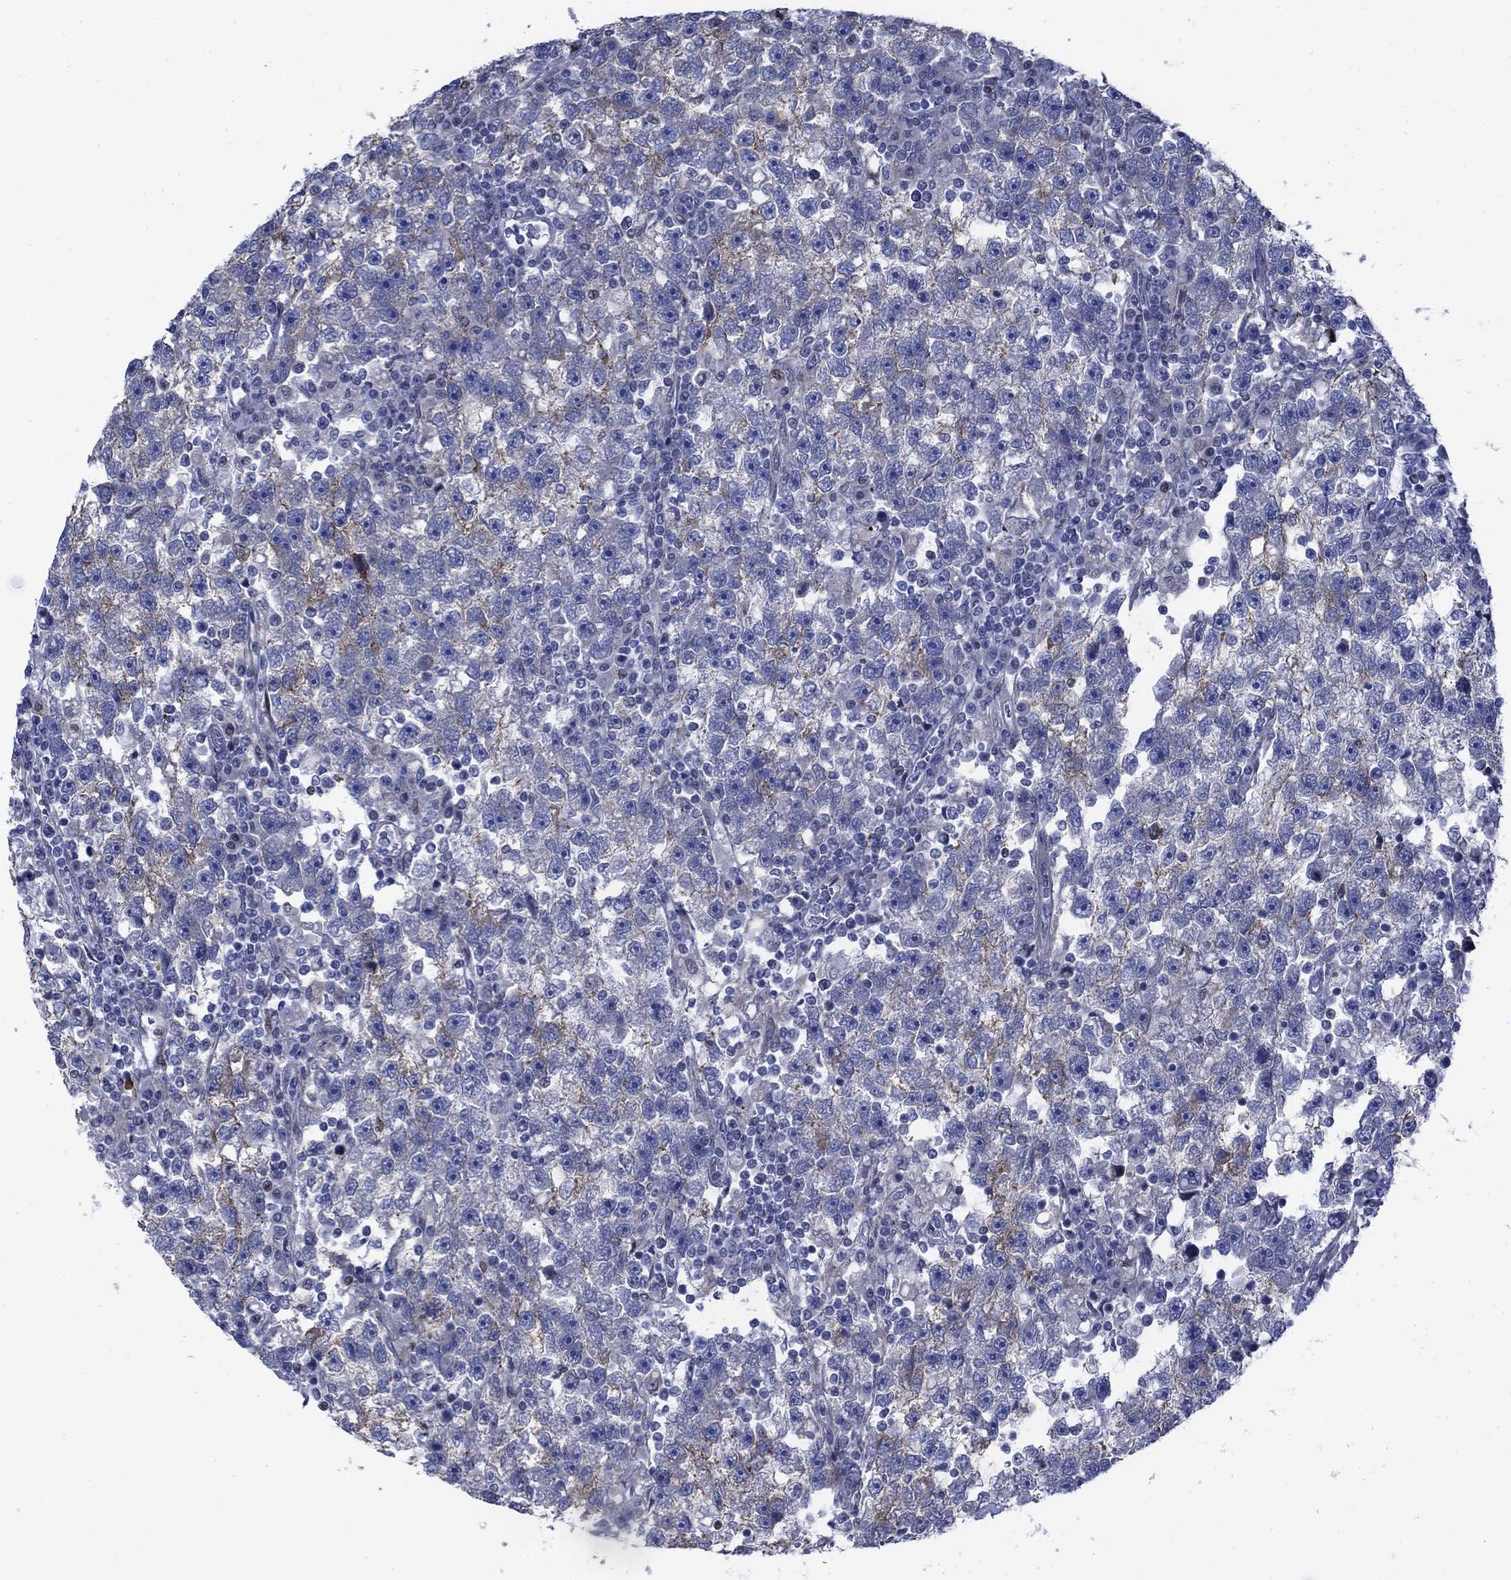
{"staining": {"intensity": "moderate", "quantity": "<25%", "location": "cytoplasmic/membranous"}, "tissue": "testis cancer", "cell_type": "Tumor cells", "image_type": "cancer", "snomed": [{"axis": "morphology", "description": "Seminoma, NOS"}, {"axis": "topography", "description": "Testis"}], "caption": "Human seminoma (testis) stained for a protein (brown) exhibits moderate cytoplasmic/membranous positive positivity in approximately <25% of tumor cells.", "gene": "MYO3A", "patient": {"sex": "male", "age": 47}}